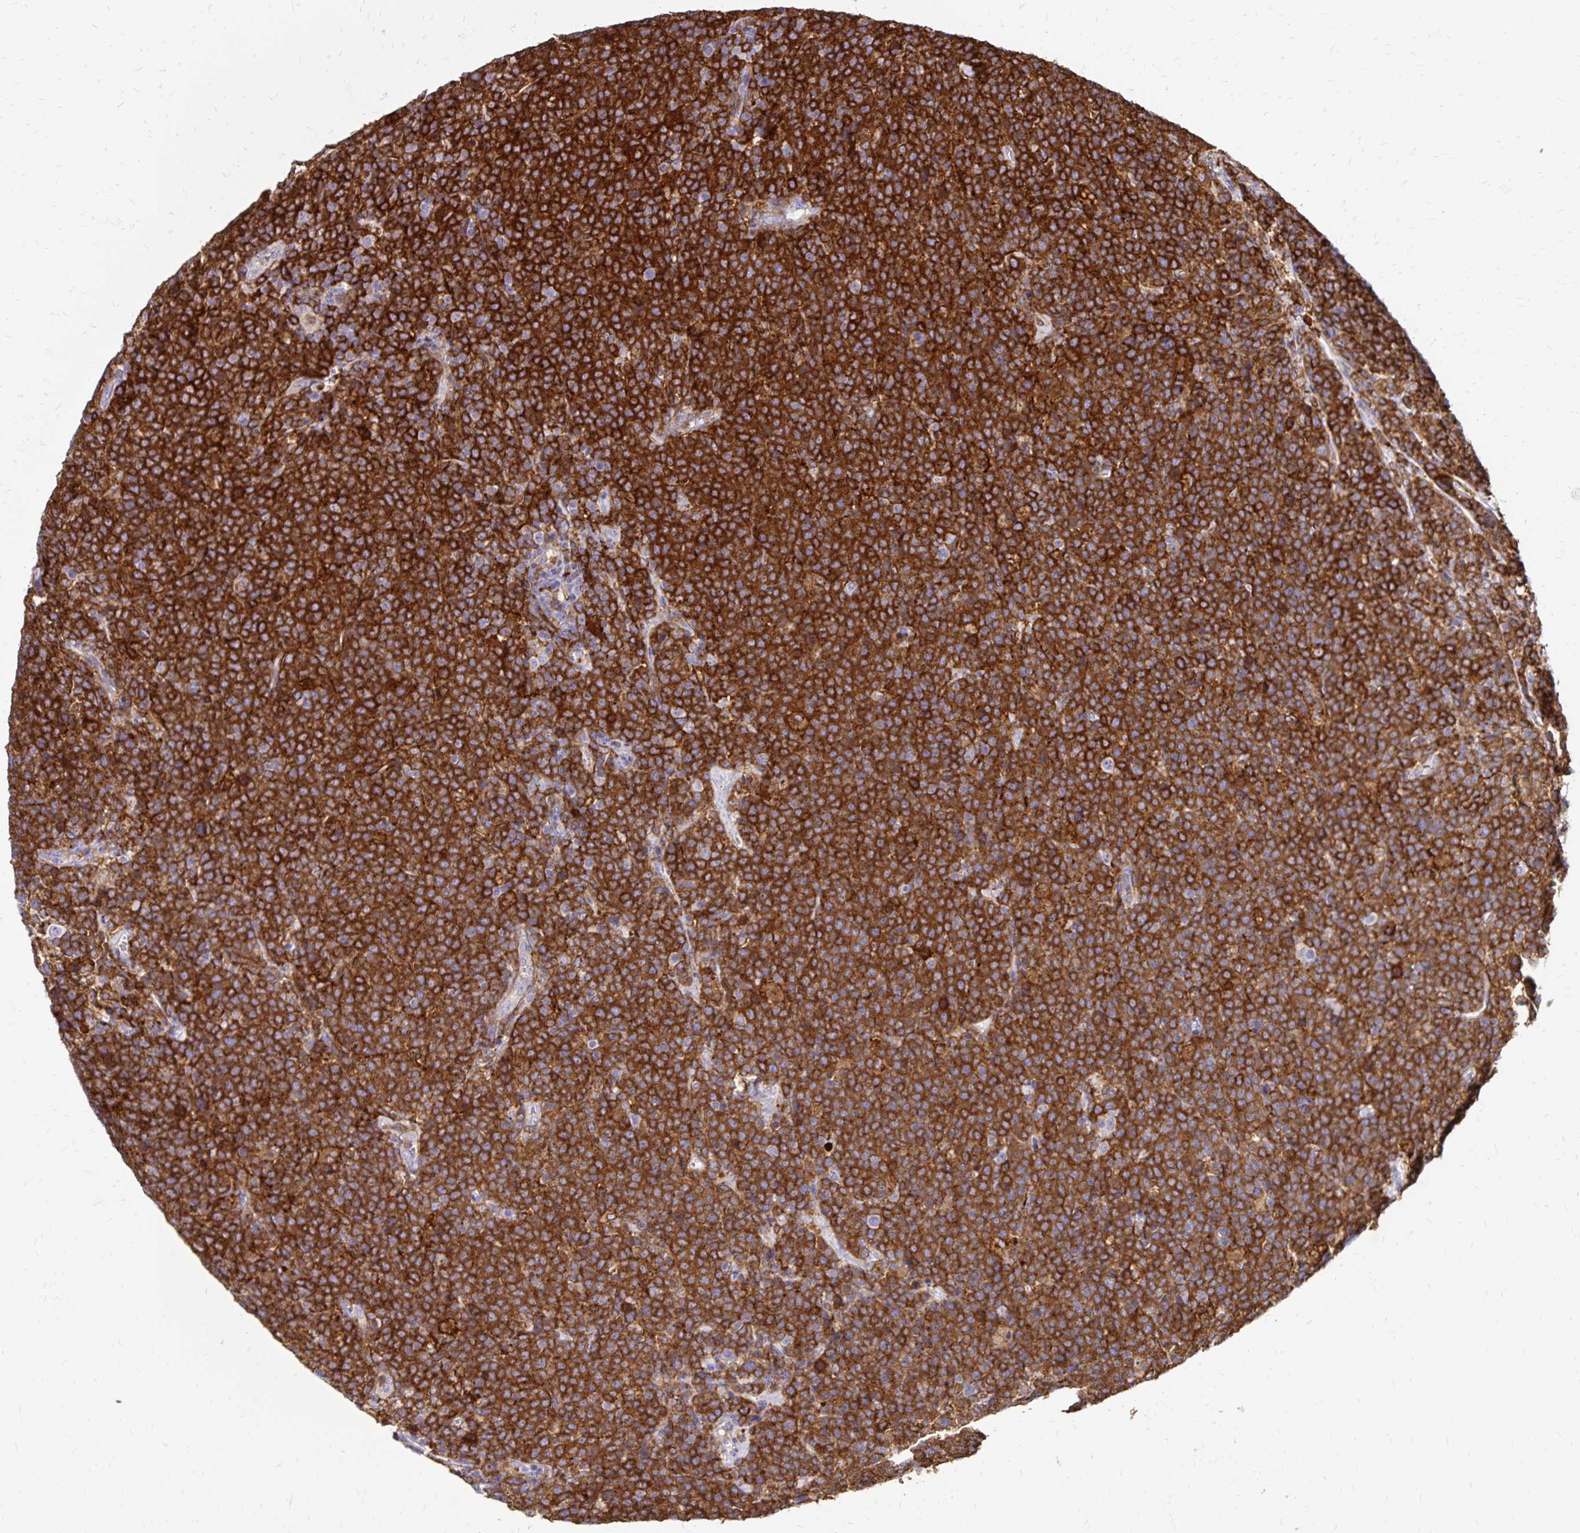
{"staining": {"intensity": "strong", "quantity": ">75%", "location": "cytoplasmic/membranous"}, "tissue": "lymphoma", "cell_type": "Tumor cells", "image_type": "cancer", "snomed": [{"axis": "morphology", "description": "Malignant lymphoma, non-Hodgkin's type, High grade"}, {"axis": "topography", "description": "Lymph node"}], "caption": "This micrograph shows immunohistochemistry (IHC) staining of malignant lymphoma, non-Hodgkin's type (high-grade), with high strong cytoplasmic/membranous positivity in about >75% of tumor cells.", "gene": "TNS3", "patient": {"sex": "male", "age": 61}}